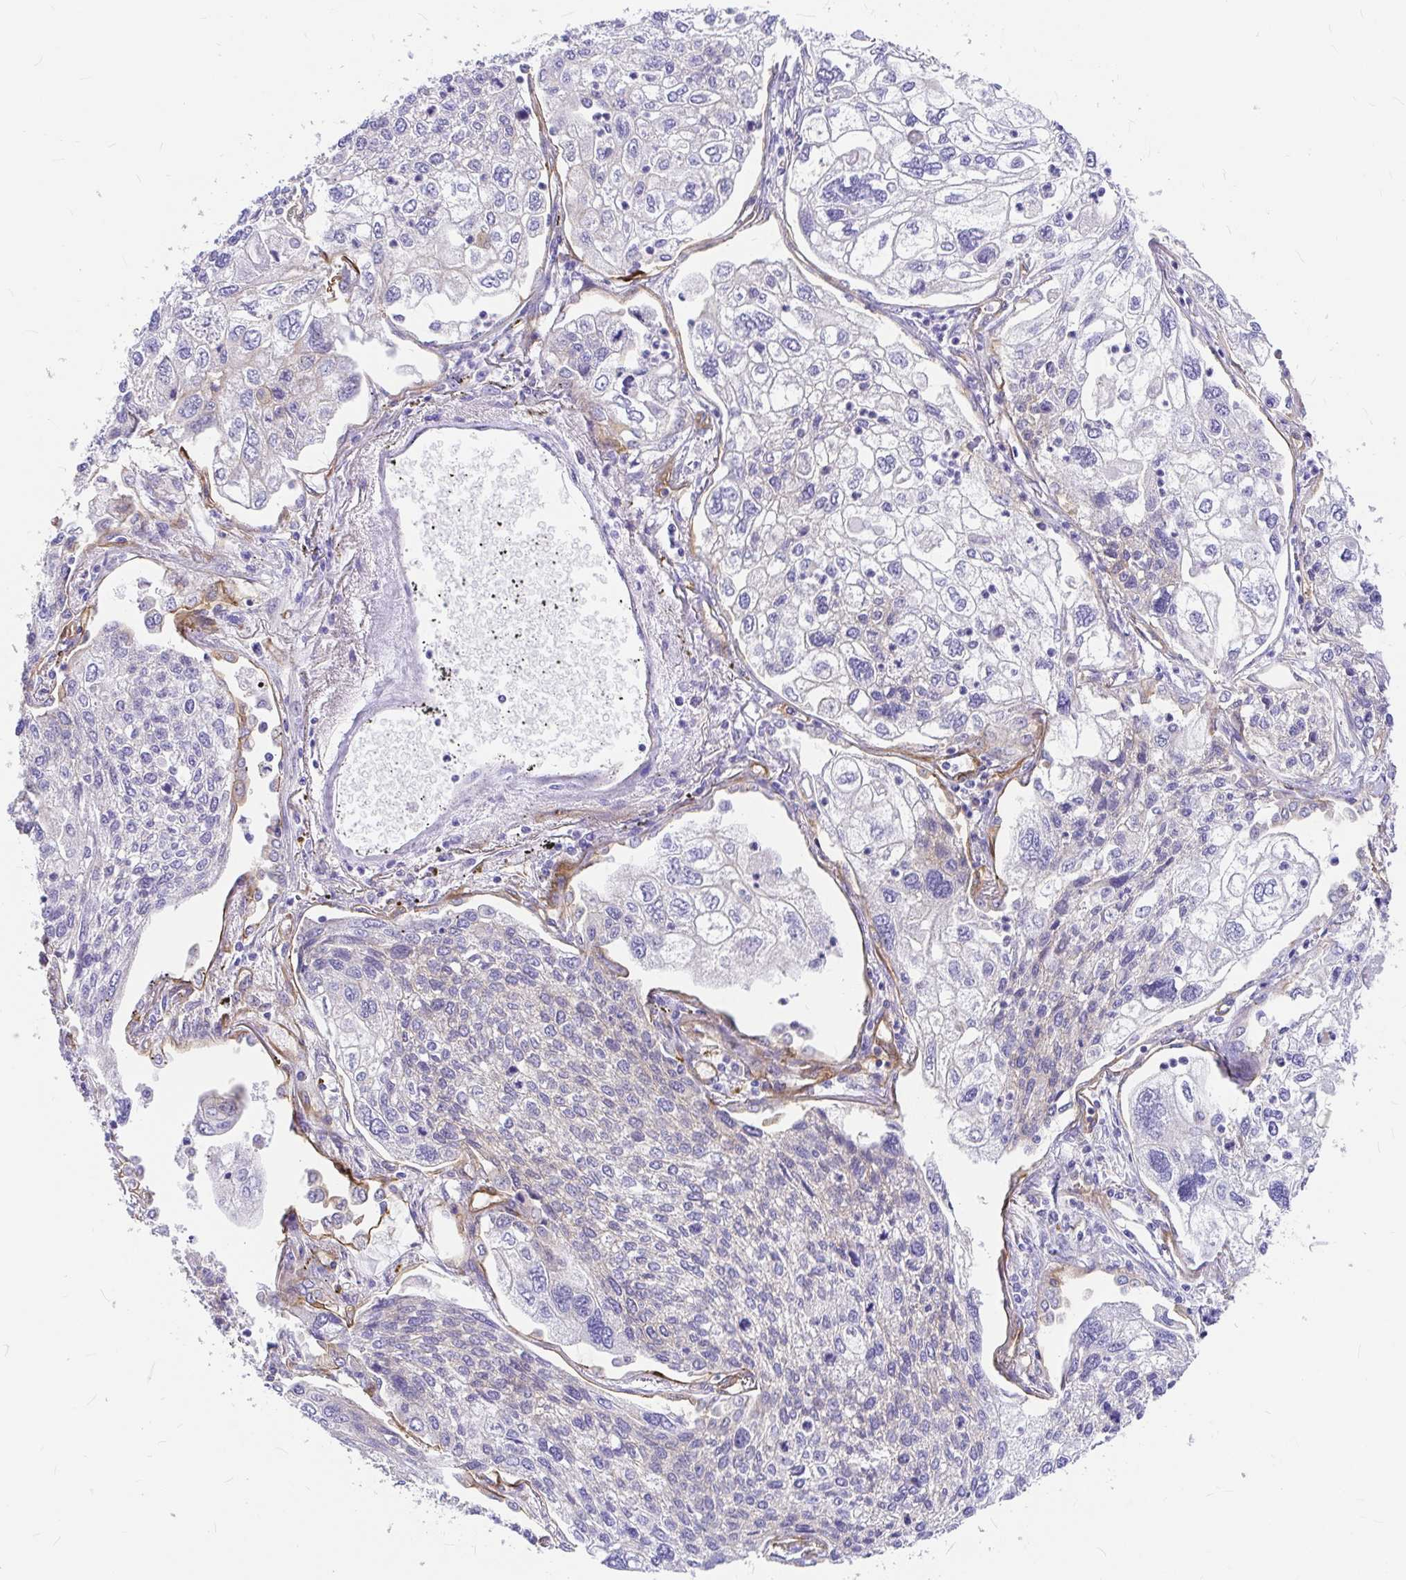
{"staining": {"intensity": "moderate", "quantity": "<25%", "location": "cytoplasmic/membranous"}, "tissue": "lung cancer", "cell_type": "Tumor cells", "image_type": "cancer", "snomed": [{"axis": "morphology", "description": "Squamous cell carcinoma, NOS"}, {"axis": "topography", "description": "Lung"}], "caption": "Immunohistochemical staining of human lung cancer shows moderate cytoplasmic/membranous protein positivity in about <25% of tumor cells. (Stains: DAB (3,3'-diaminobenzidine) in brown, nuclei in blue, Microscopy: brightfield microscopy at high magnification).", "gene": "MYO1B", "patient": {"sex": "male", "age": 74}}